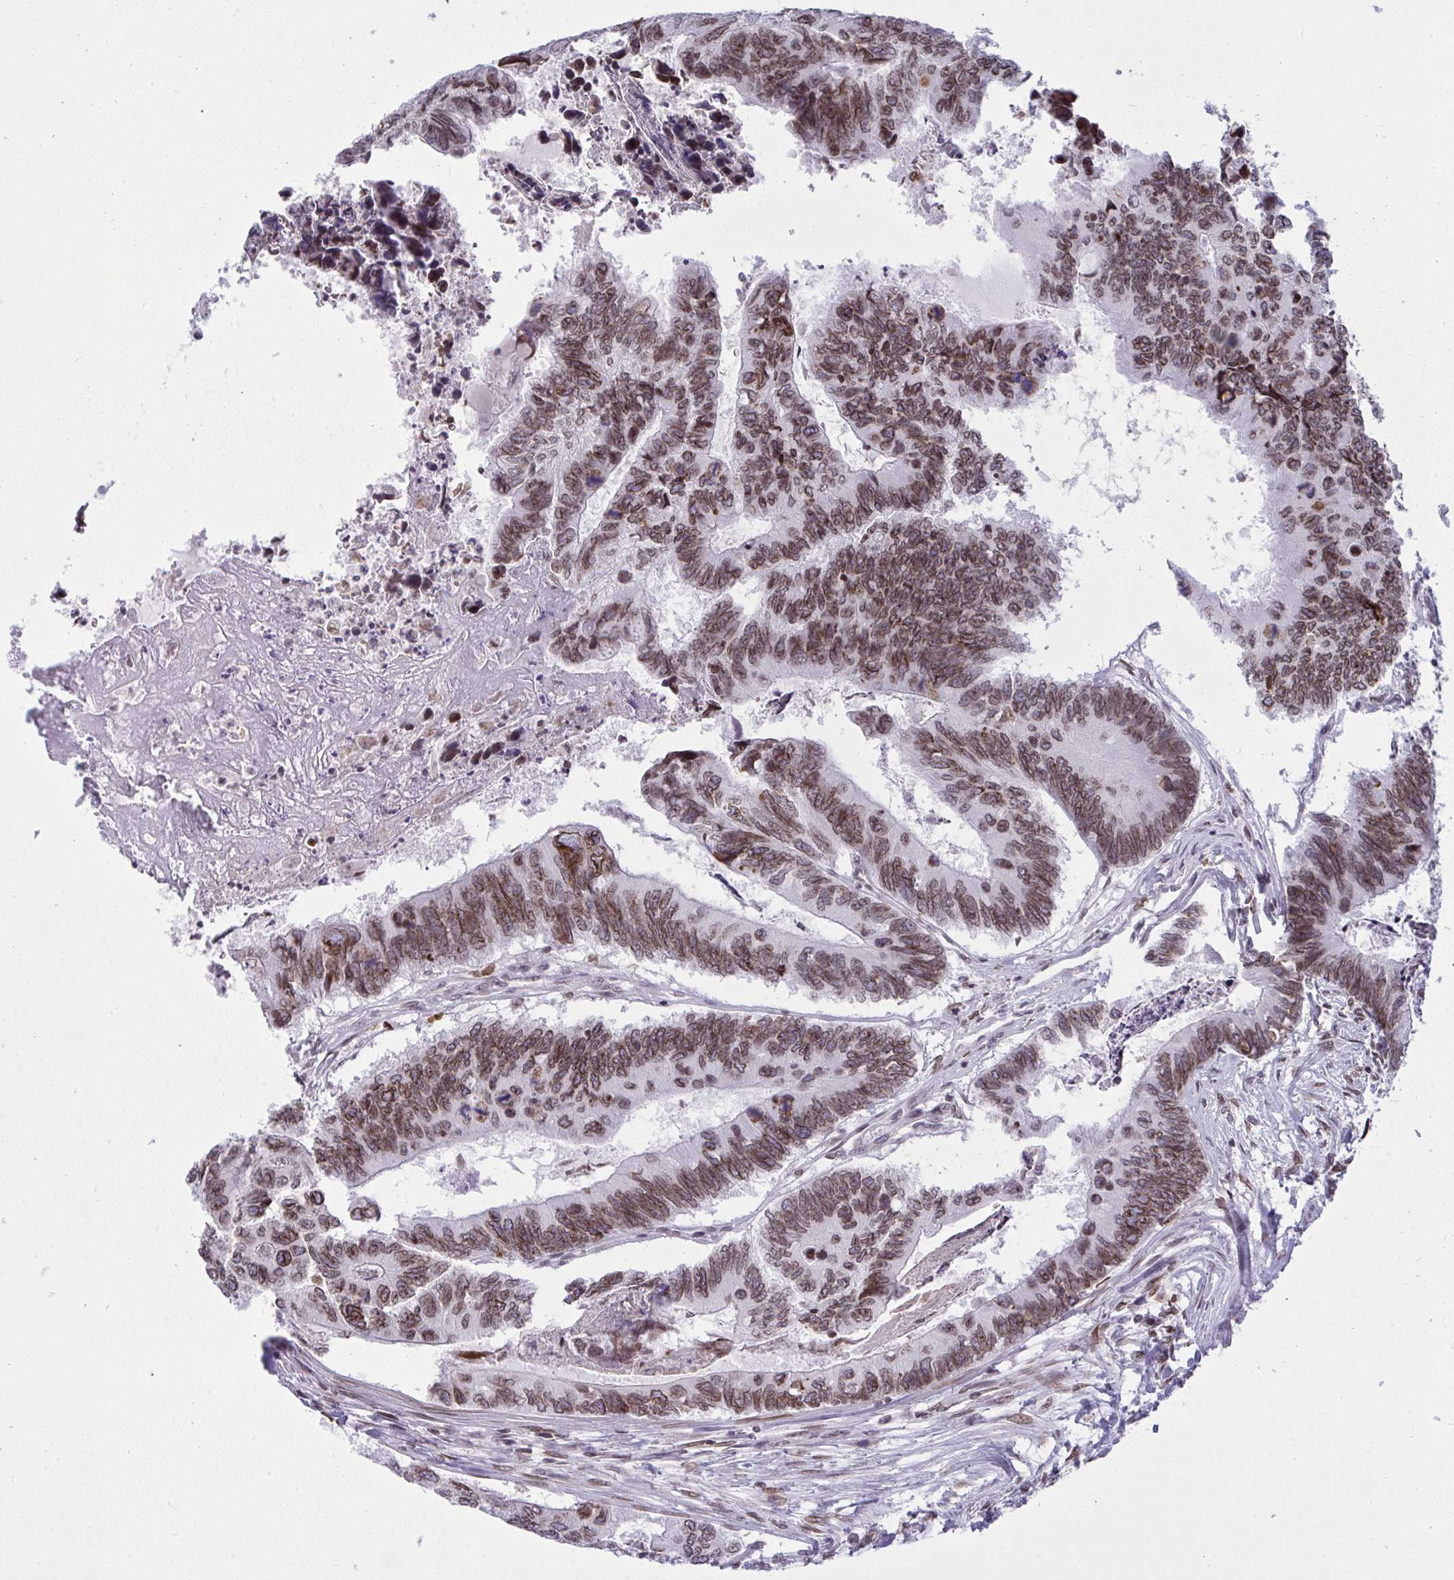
{"staining": {"intensity": "moderate", "quantity": ">75%", "location": "cytoplasmic/membranous,nuclear"}, "tissue": "colorectal cancer", "cell_type": "Tumor cells", "image_type": "cancer", "snomed": [{"axis": "morphology", "description": "Adenocarcinoma, NOS"}, {"axis": "topography", "description": "Colon"}], "caption": "A micrograph of colorectal cancer stained for a protein demonstrates moderate cytoplasmic/membranous and nuclear brown staining in tumor cells.", "gene": "LMNB2", "patient": {"sex": "female", "age": 67}}